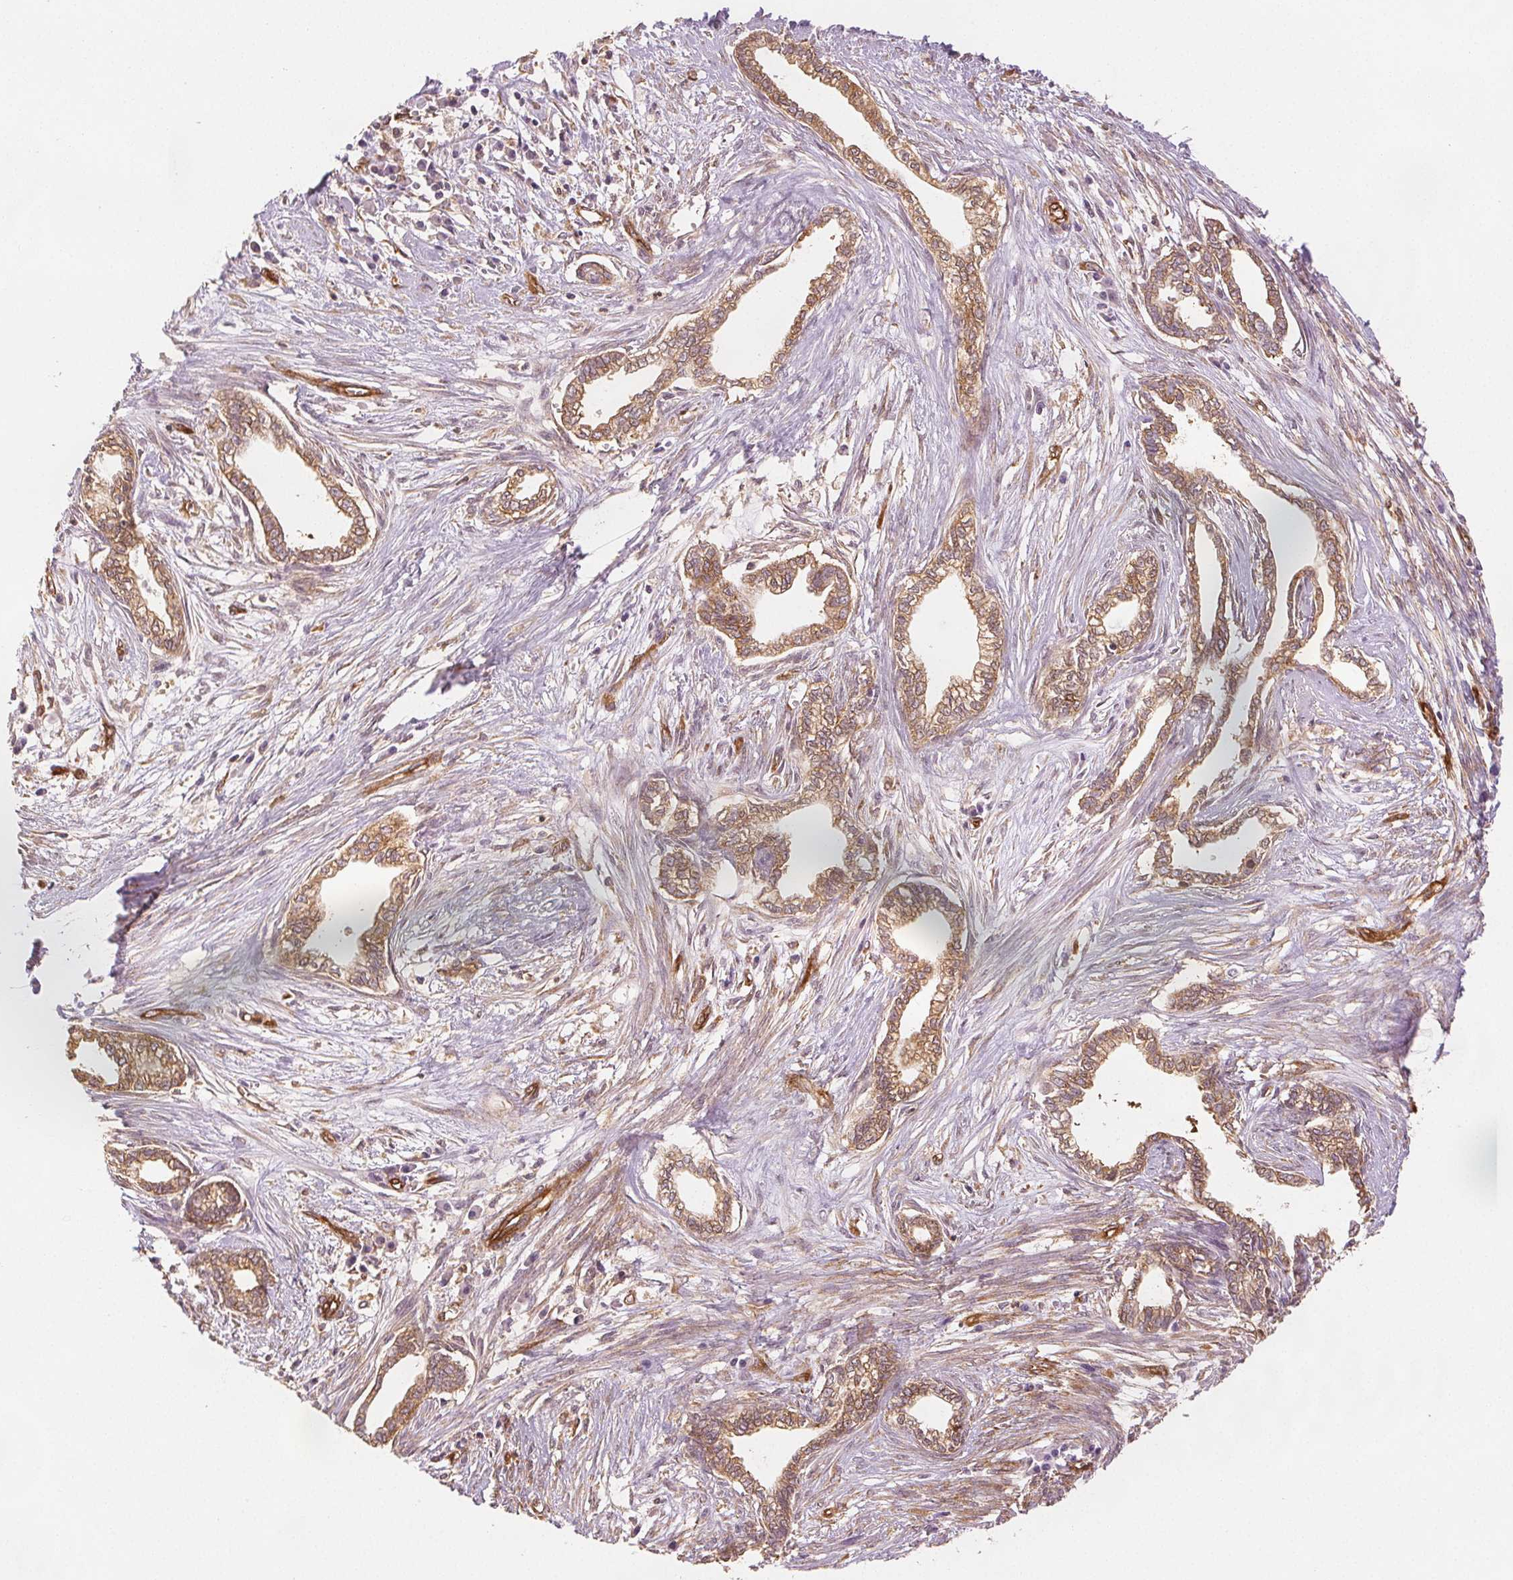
{"staining": {"intensity": "moderate", "quantity": ">75%", "location": "cytoplasmic/membranous"}, "tissue": "cervical cancer", "cell_type": "Tumor cells", "image_type": "cancer", "snomed": [{"axis": "morphology", "description": "Adenocarcinoma, NOS"}, {"axis": "topography", "description": "Cervix"}], "caption": "Immunohistochemistry (IHC) of human cervical adenocarcinoma reveals medium levels of moderate cytoplasmic/membranous positivity in about >75% of tumor cells.", "gene": "DIAPH2", "patient": {"sex": "female", "age": 62}}